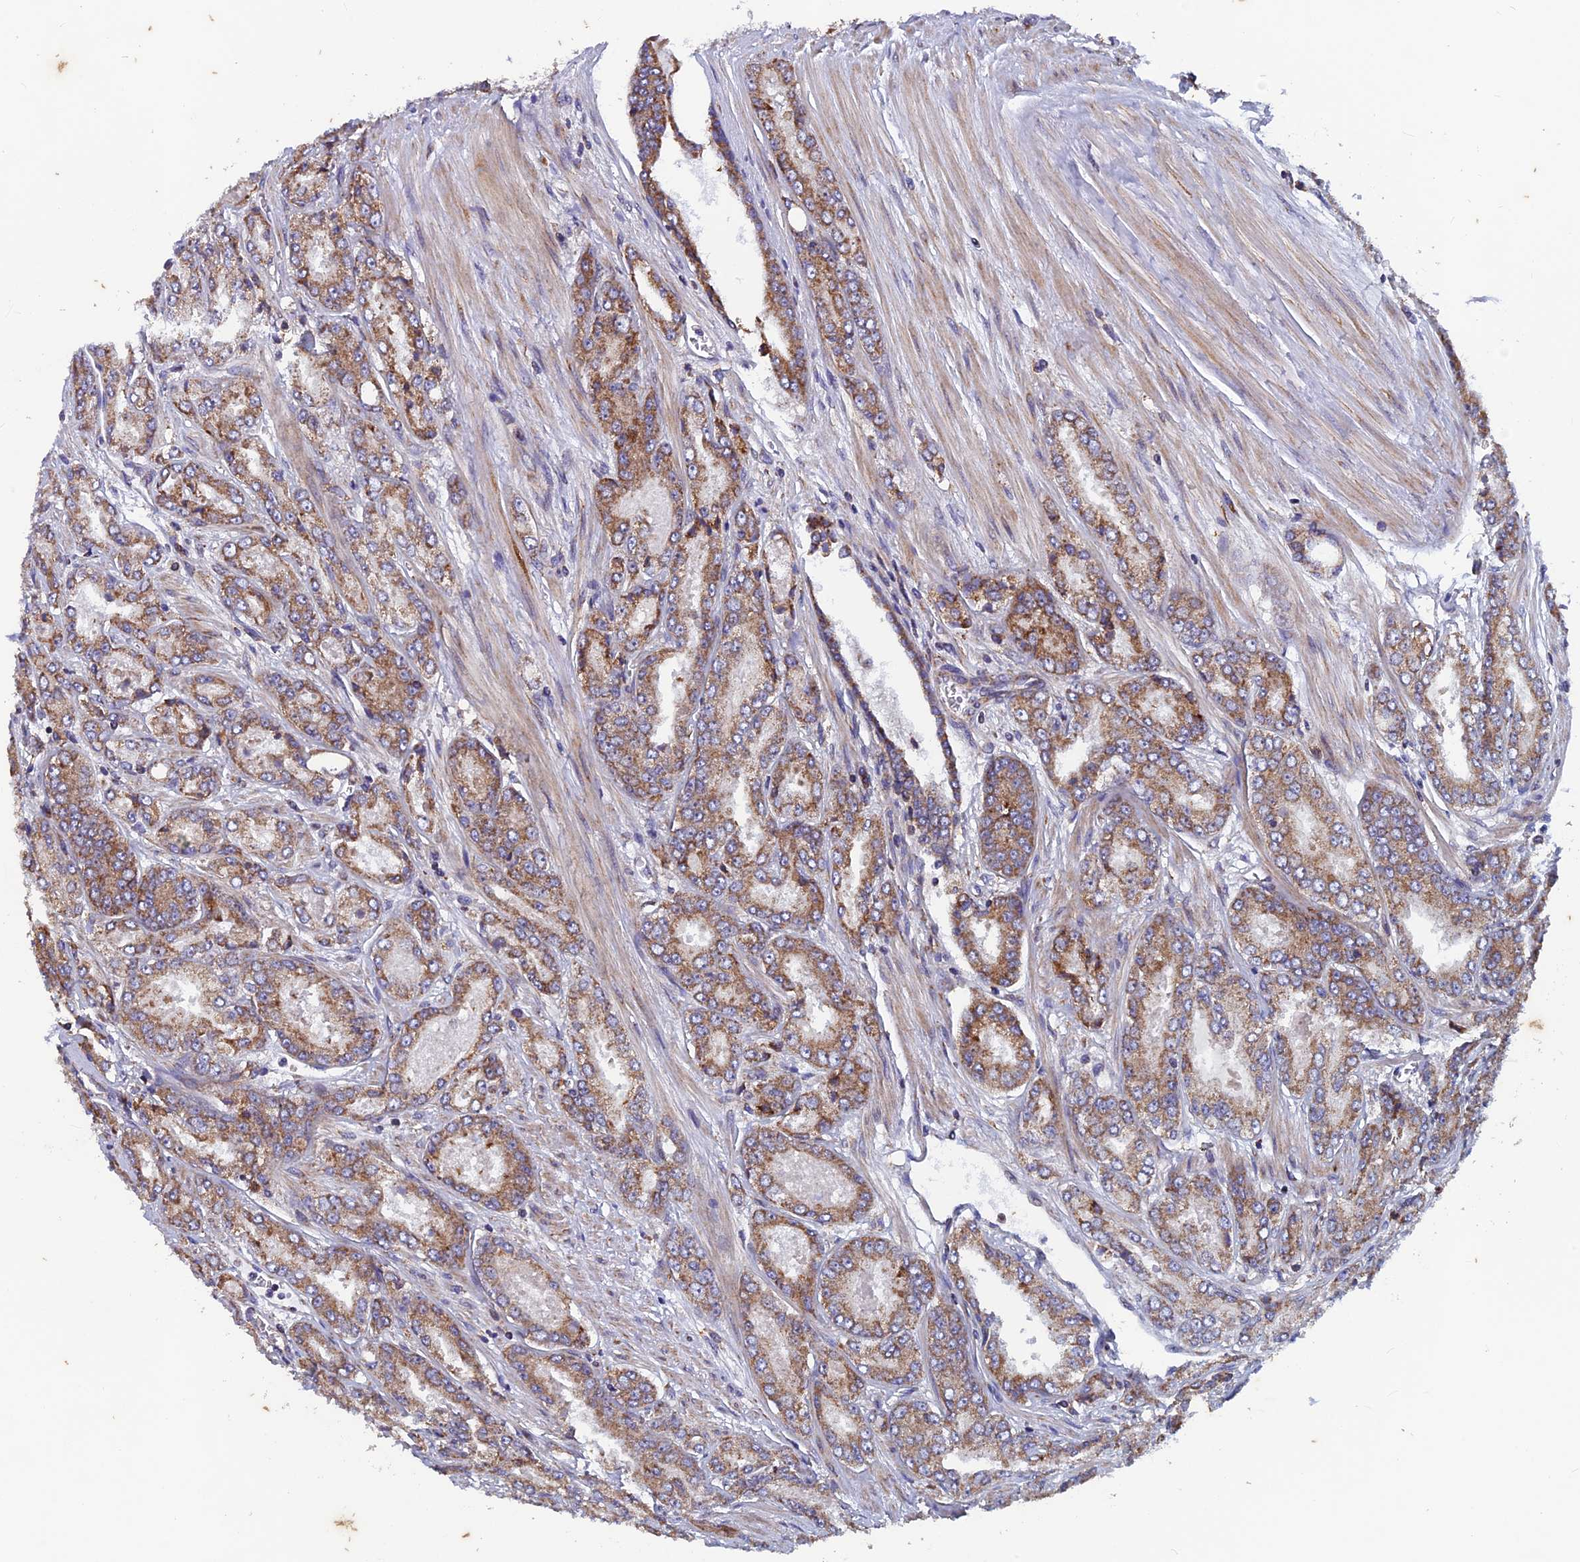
{"staining": {"intensity": "moderate", "quantity": ">75%", "location": "cytoplasmic/membranous"}, "tissue": "prostate cancer", "cell_type": "Tumor cells", "image_type": "cancer", "snomed": [{"axis": "morphology", "description": "Adenocarcinoma, High grade"}, {"axis": "topography", "description": "Prostate"}], "caption": "The histopathology image exhibits staining of high-grade adenocarcinoma (prostate), revealing moderate cytoplasmic/membranous protein expression (brown color) within tumor cells.", "gene": "AP4S1", "patient": {"sex": "male", "age": 74}}